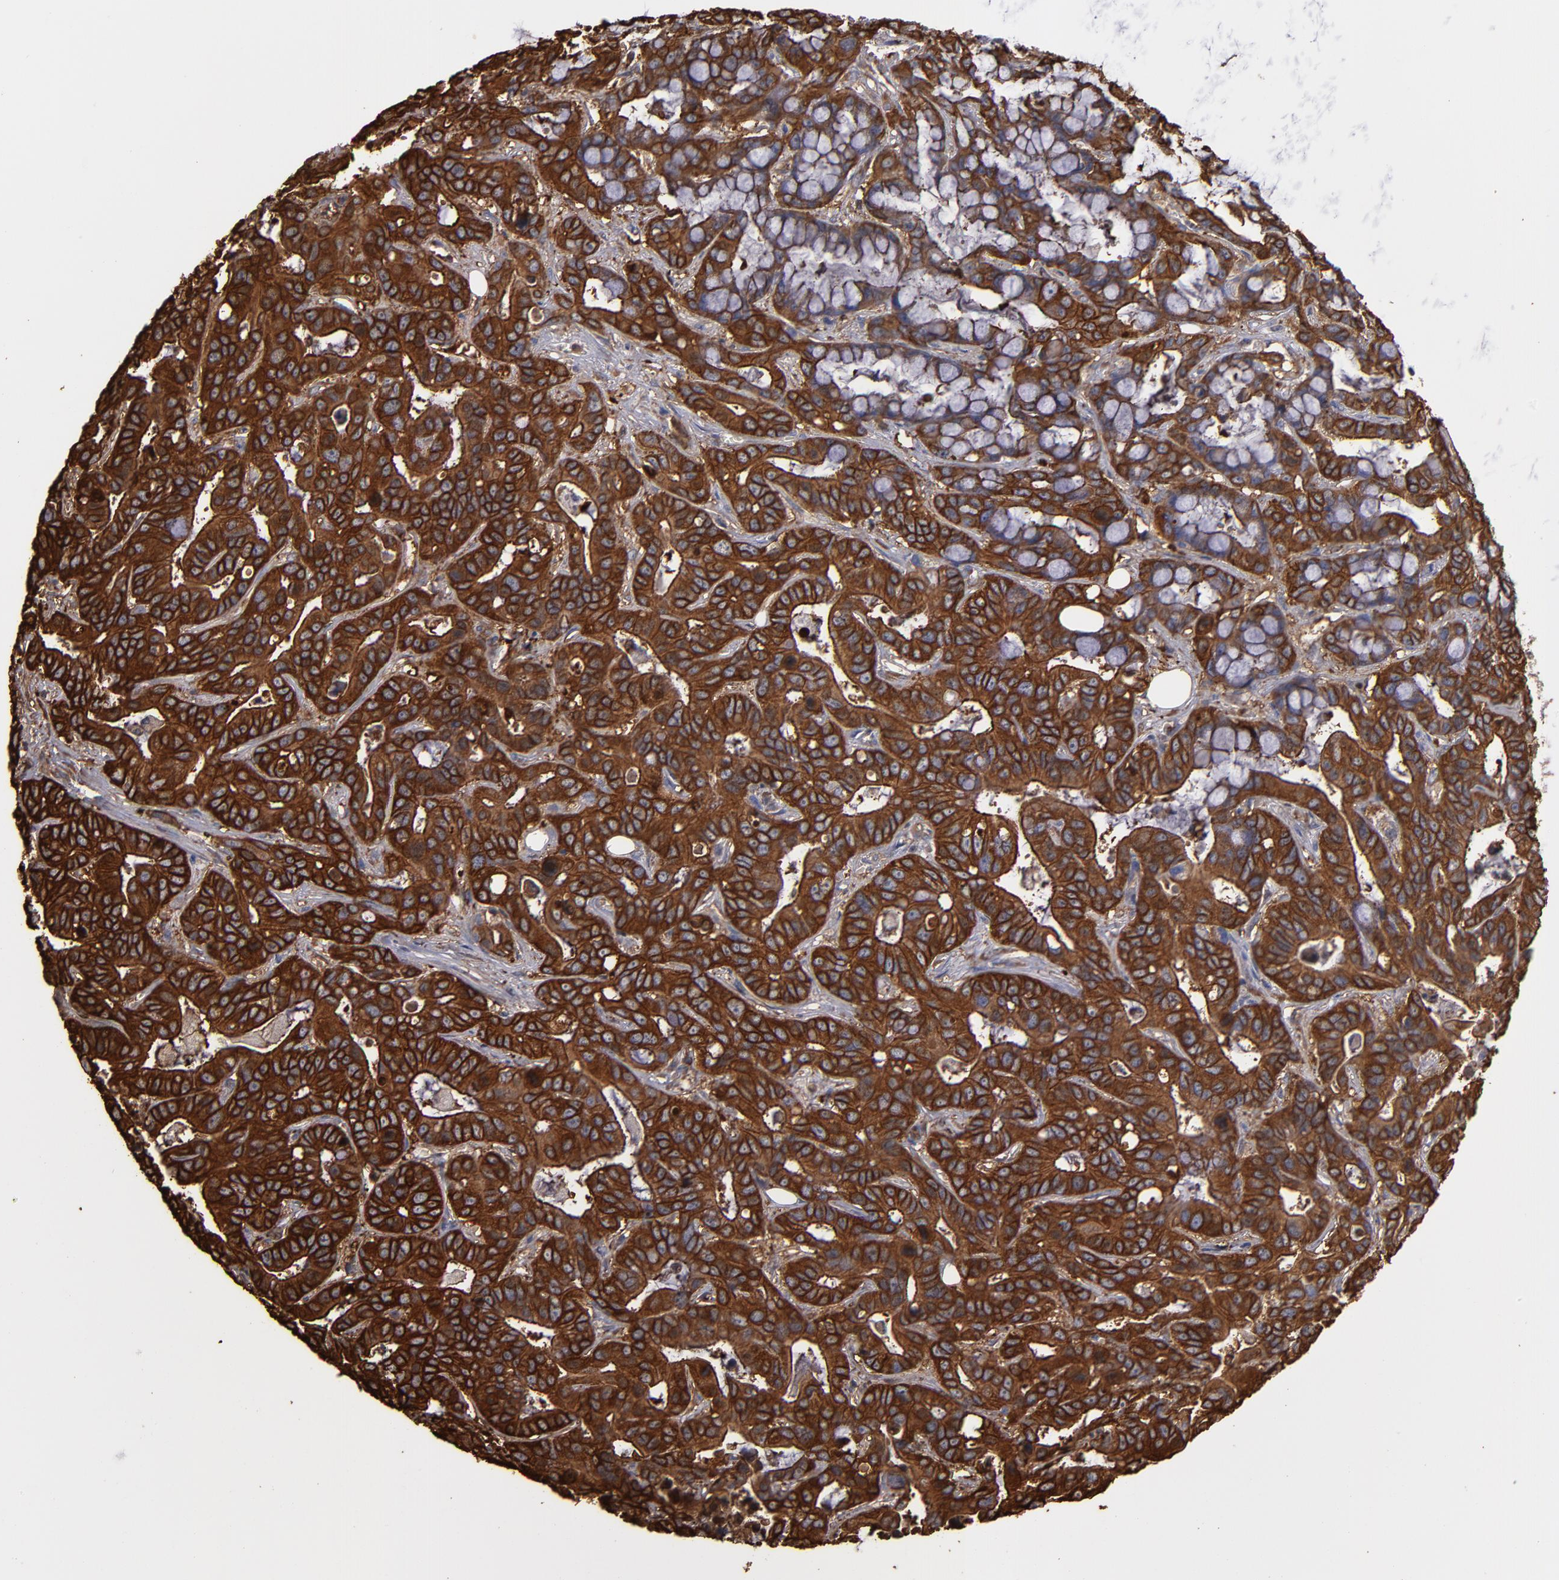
{"staining": {"intensity": "strong", "quantity": ">75%", "location": "cytoplasmic/membranous"}, "tissue": "liver cancer", "cell_type": "Tumor cells", "image_type": "cancer", "snomed": [{"axis": "morphology", "description": "Cholangiocarcinoma"}, {"axis": "topography", "description": "Liver"}], "caption": "The photomicrograph shows a brown stain indicating the presence of a protein in the cytoplasmic/membranous of tumor cells in liver cancer.", "gene": "ACTN4", "patient": {"sex": "female", "age": 65}}